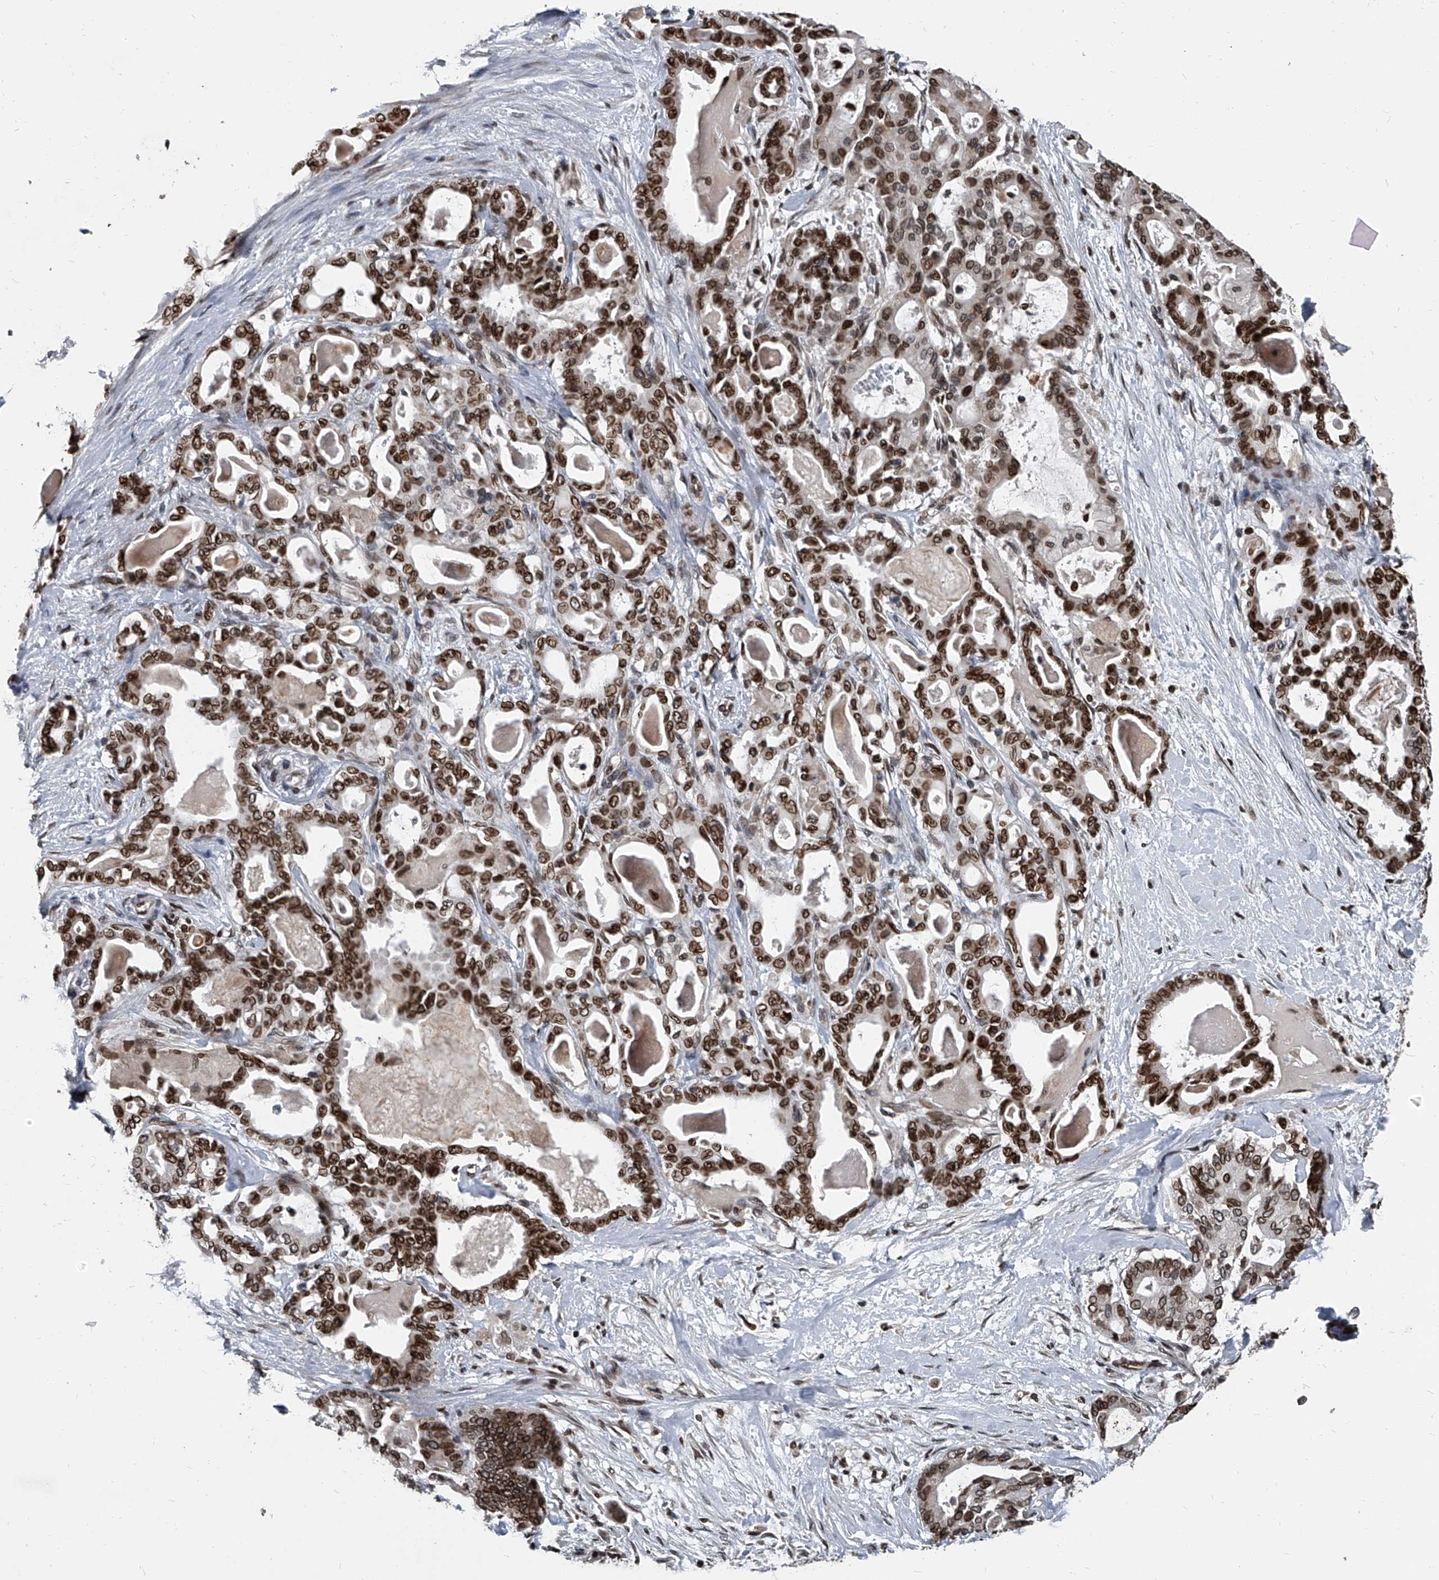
{"staining": {"intensity": "strong", "quantity": ">75%", "location": "cytoplasmic/membranous,nuclear"}, "tissue": "pancreatic cancer", "cell_type": "Tumor cells", "image_type": "cancer", "snomed": [{"axis": "morphology", "description": "Adenocarcinoma, NOS"}, {"axis": "topography", "description": "Pancreas"}], "caption": "Tumor cells demonstrate high levels of strong cytoplasmic/membranous and nuclear expression in about >75% of cells in human pancreatic adenocarcinoma.", "gene": "PHF20", "patient": {"sex": "male", "age": 63}}